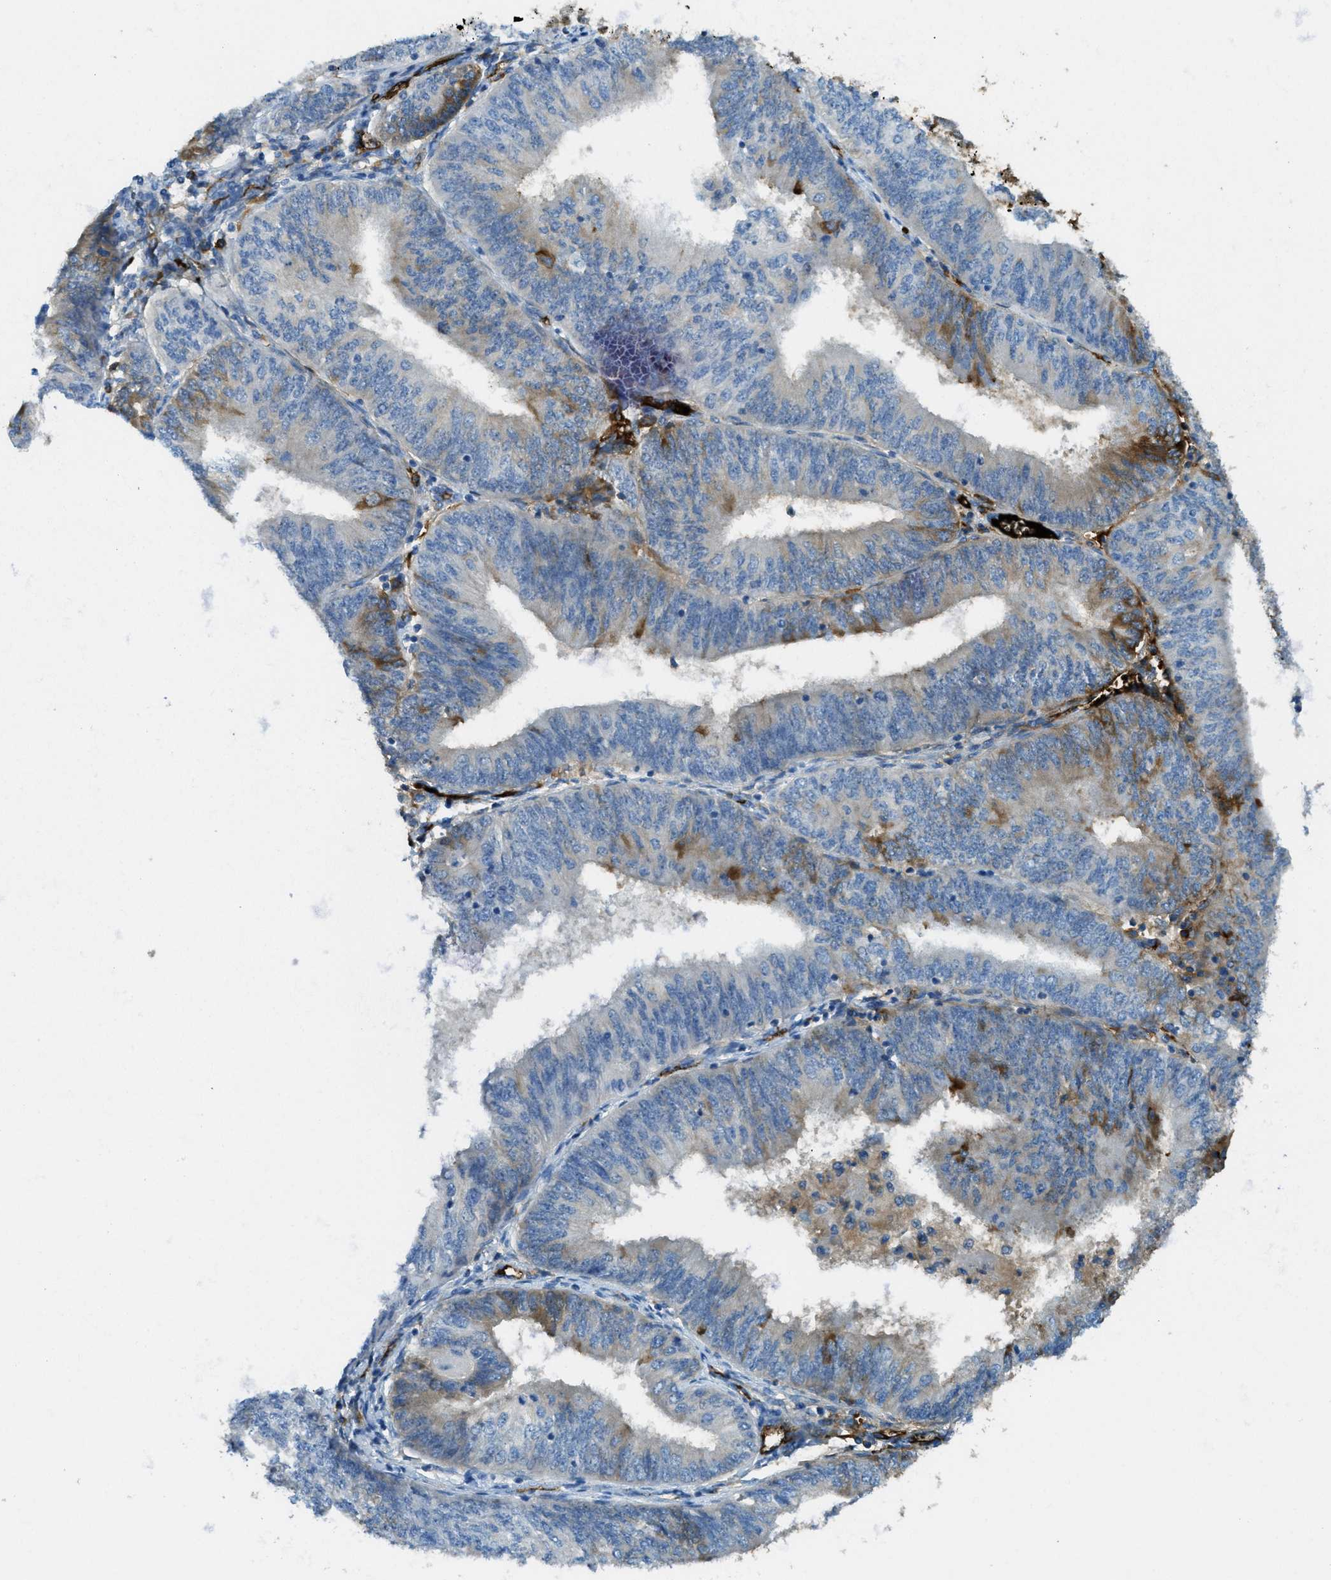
{"staining": {"intensity": "strong", "quantity": "<25%", "location": "cytoplasmic/membranous"}, "tissue": "endometrial cancer", "cell_type": "Tumor cells", "image_type": "cancer", "snomed": [{"axis": "morphology", "description": "Adenocarcinoma, NOS"}, {"axis": "topography", "description": "Endometrium"}], "caption": "This is an image of immunohistochemistry staining of adenocarcinoma (endometrial), which shows strong positivity in the cytoplasmic/membranous of tumor cells.", "gene": "TRIM59", "patient": {"sex": "female", "age": 58}}